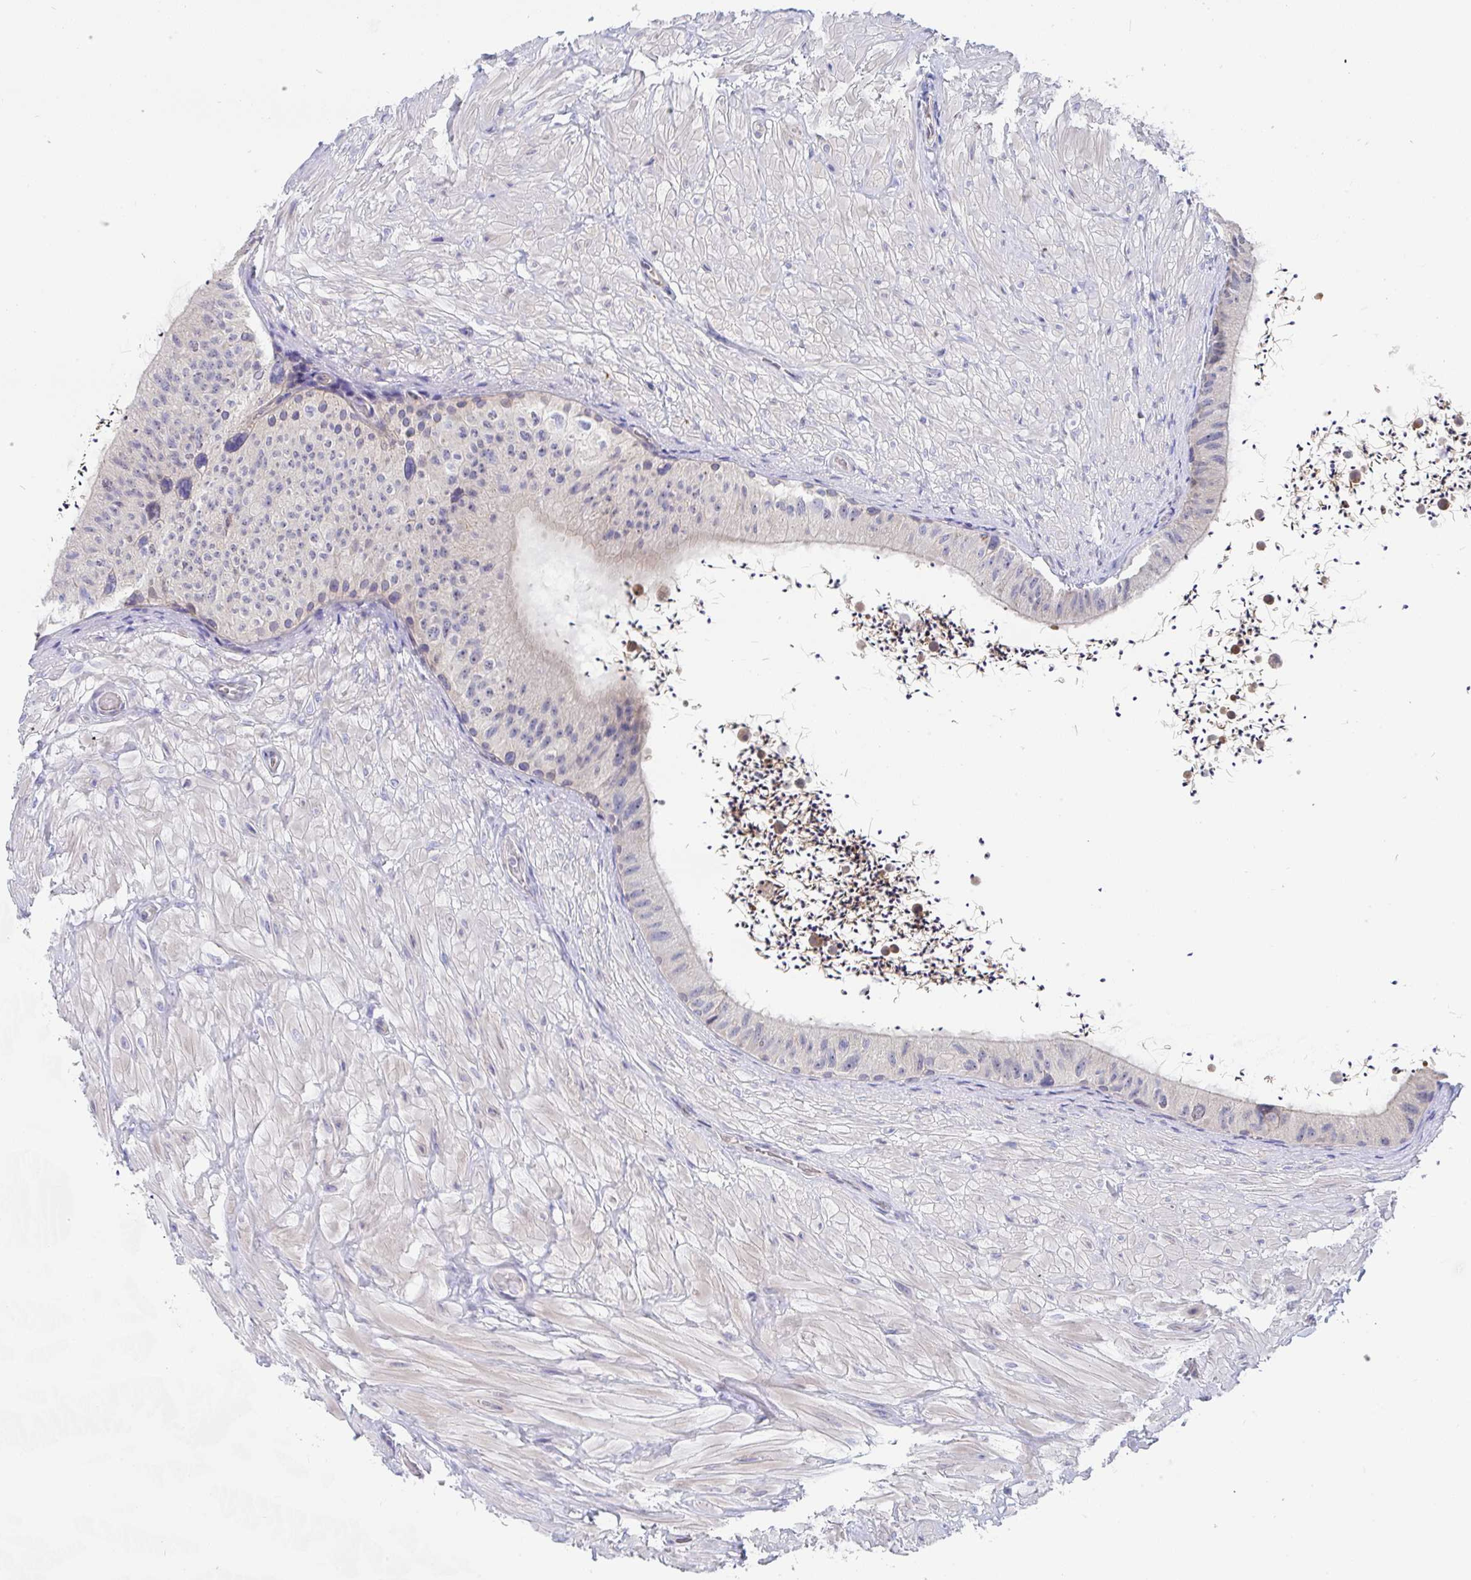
{"staining": {"intensity": "weak", "quantity": "25%-75%", "location": "cytoplasmic/membranous,nuclear"}, "tissue": "epididymis", "cell_type": "Glandular cells", "image_type": "normal", "snomed": [{"axis": "morphology", "description": "Normal tissue, NOS"}, {"axis": "topography", "description": "Epididymis"}, {"axis": "topography", "description": "Peripheral nerve tissue"}], "caption": "Immunohistochemical staining of benign epididymis demonstrates weak cytoplasmic/membranous,nuclear protein staining in approximately 25%-75% of glandular cells. The protein is shown in brown color, while the nuclei are stained blue.", "gene": "P2RX3", "patient": {"sex": "male", "age": 32}}